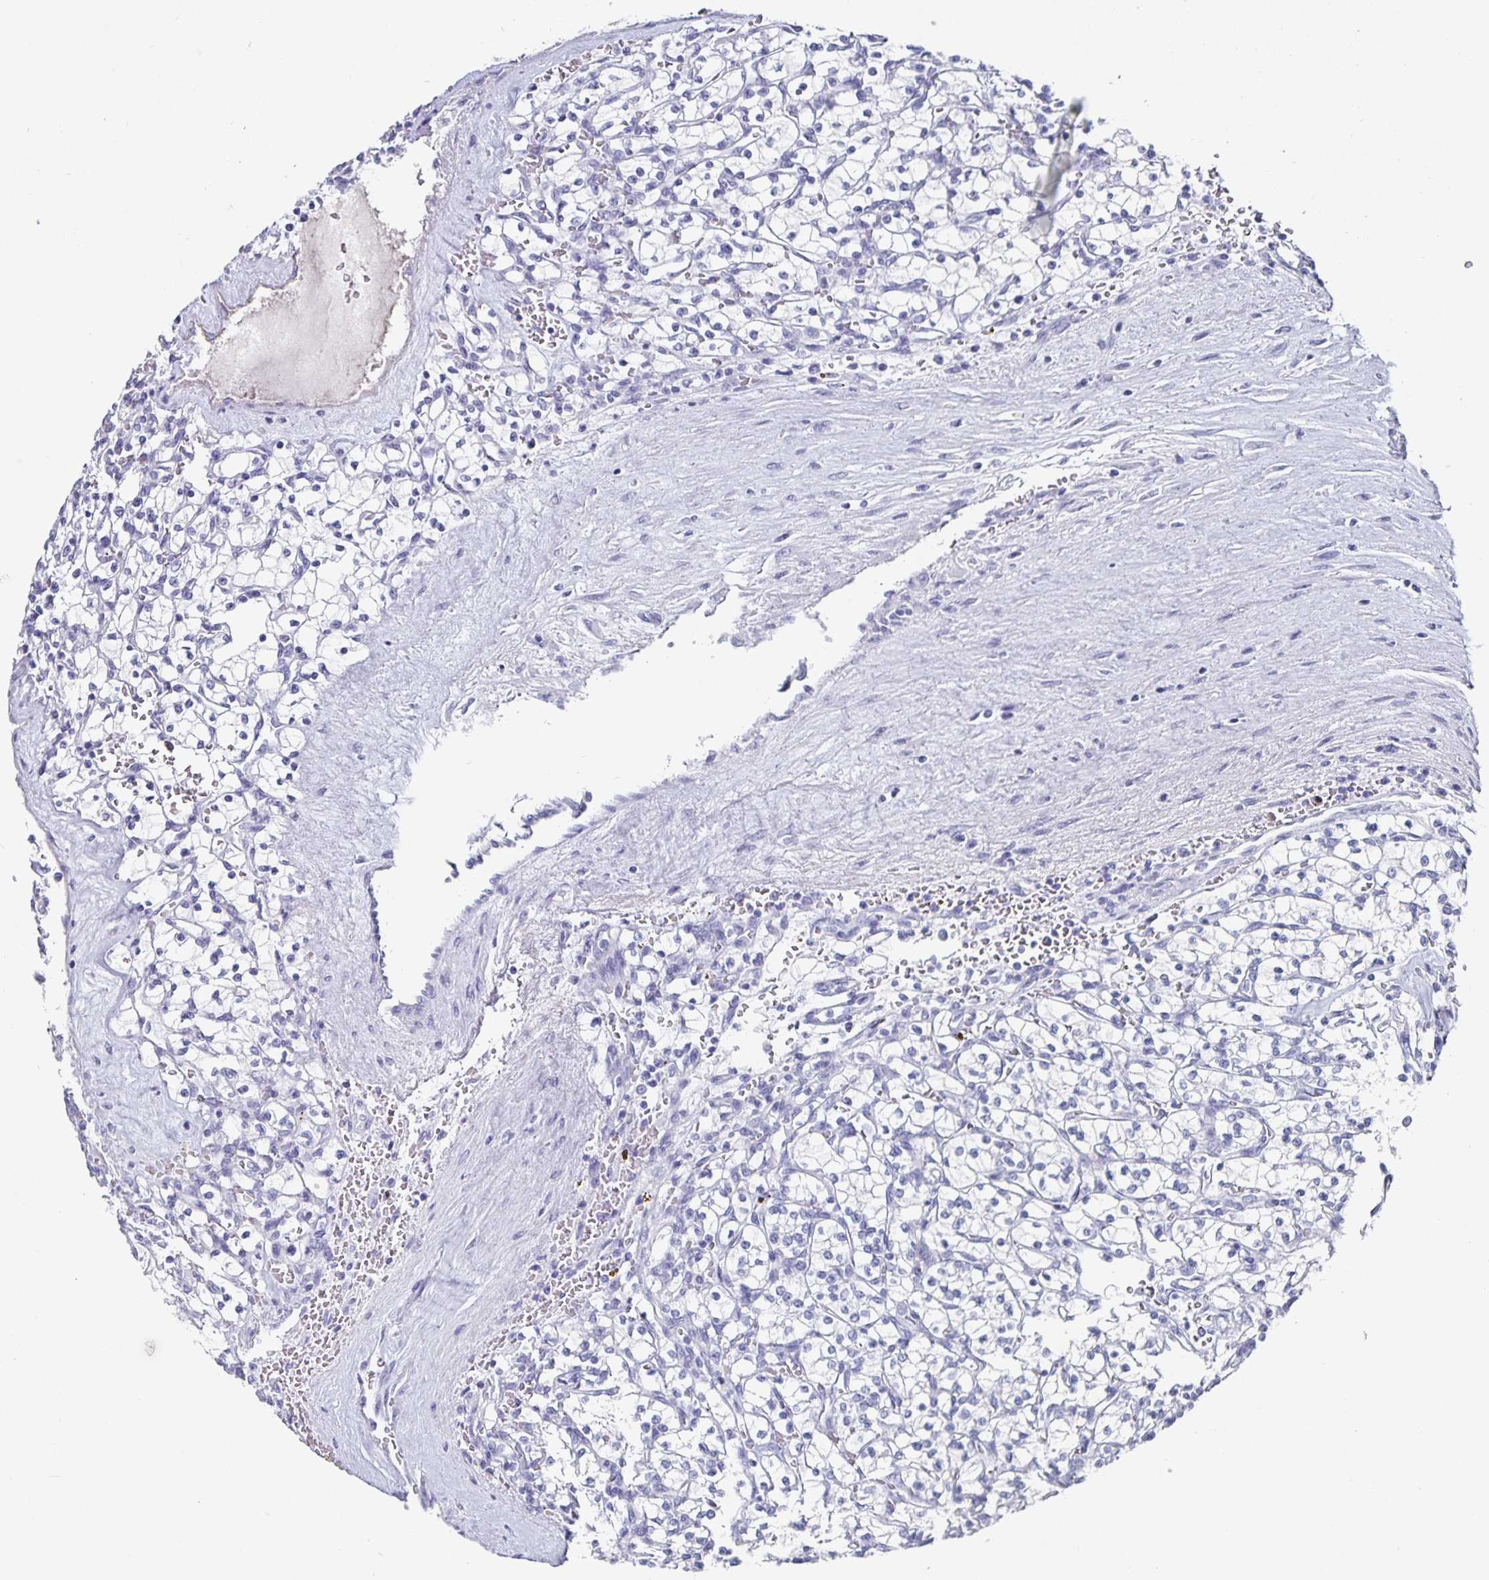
{"staining": {"intensity": "negative", "quantity": "none", "location": "none"}, "tissue": "renal cancer", "cell_type": "Tumor cells", "image_type": "cancer", "snomed": [{"axis": "morphology", "description": "Adenocarcinoma, NOS"}, {"axis": "topography", "description": "Kidney"}], "caption": "This is a photomicrograph of immunohistochemistry (IHC) staining of renal adenocarcinoma, which shows no positivity in tumor cells.", "gene": "CHGA", "patient": {"sex": "female", "age": 64}}